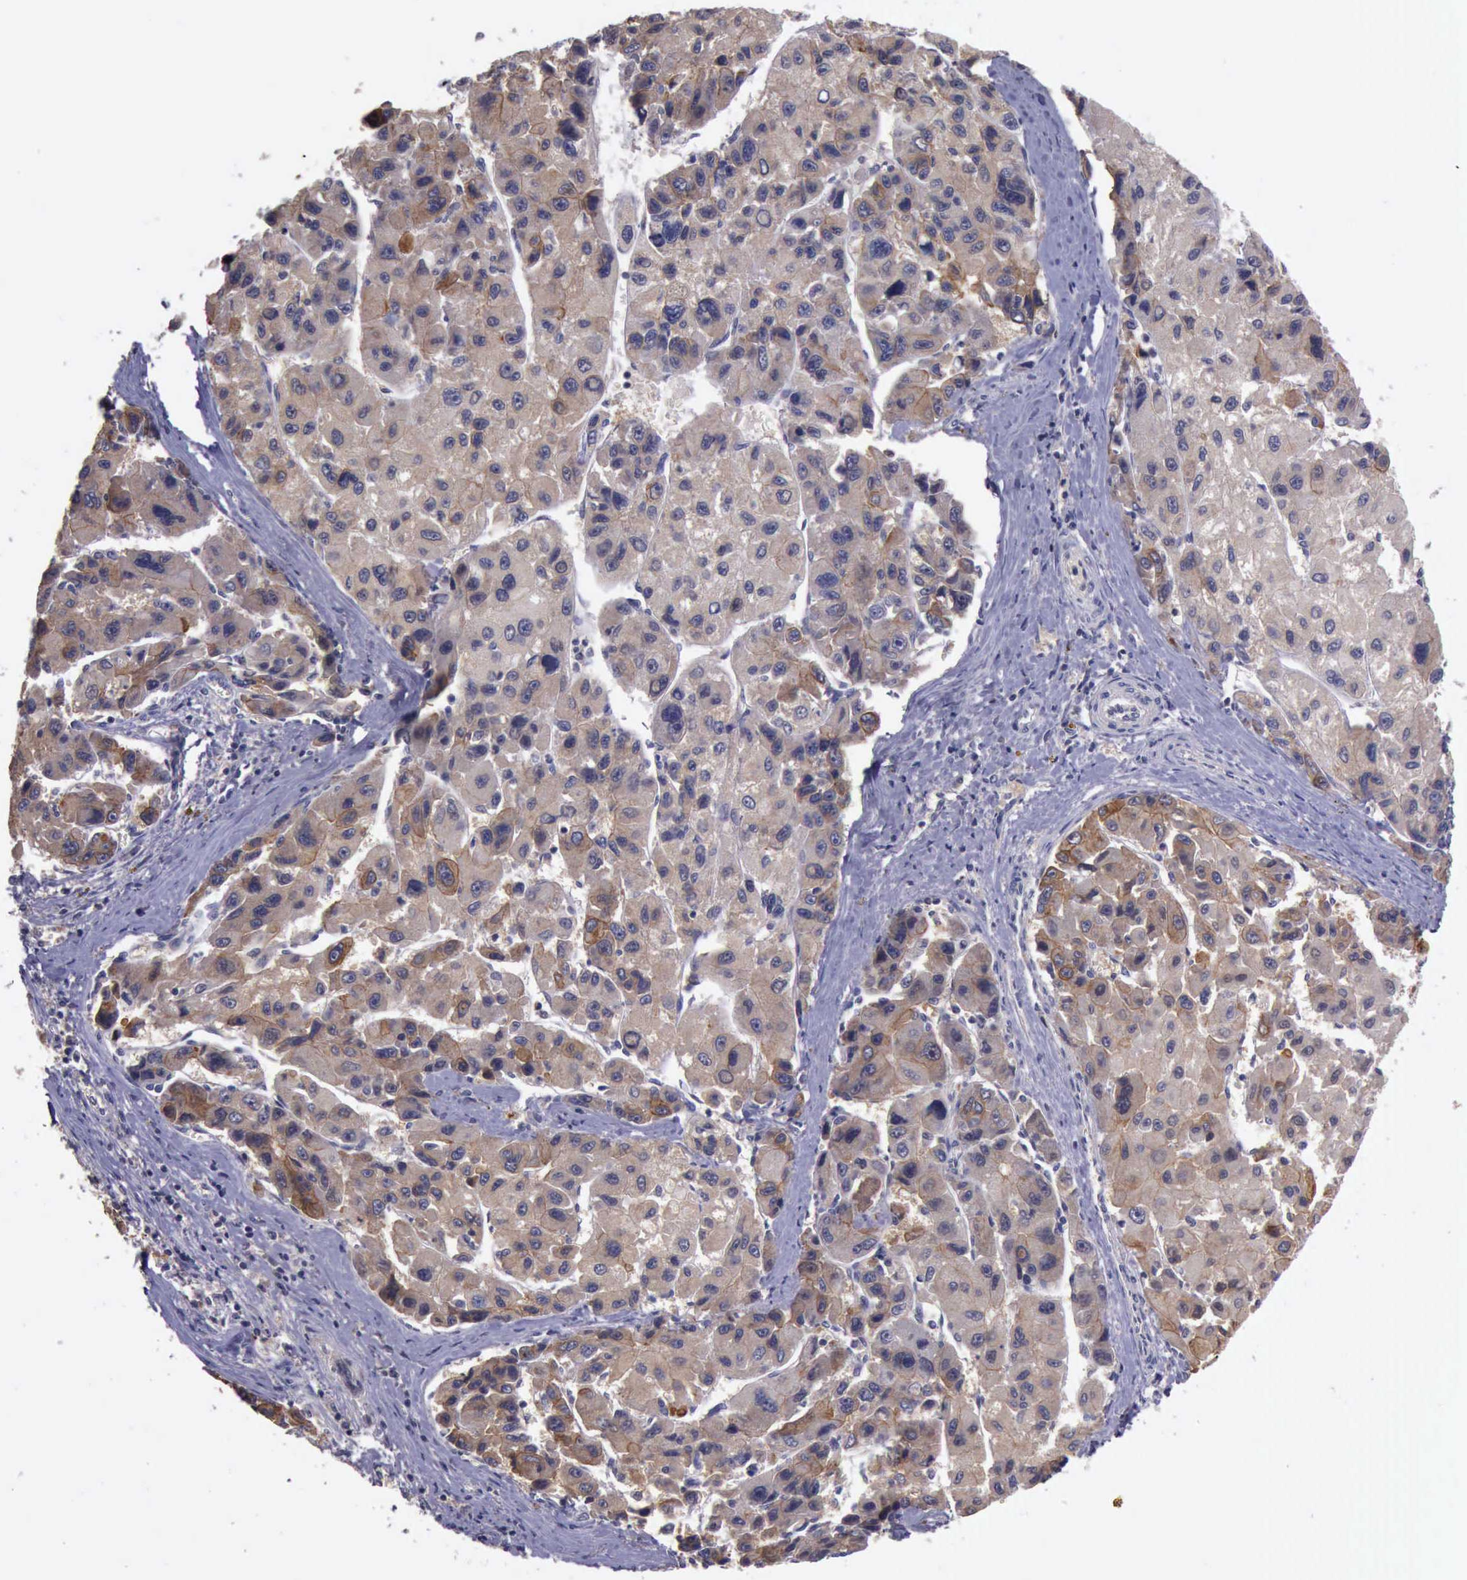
{"staining": {"intensity": "weak", "quantity": "<25%", "location": "cytoplasmic/membranous"}, "tissue": "liver cancer", "cell_type": "Tumor cells", "image_type": "cancer", "snomed": [{"axis": "morphology", "description": "Carcinoma, Hepatocellular, NOS"}, {"axis": "topography", "description": "Liver"}], "caption": "High power microscopy photomicrograph of an immunohistochemistry histopathology image of liver cancer, revealing no significant positivity in tumor cells.", "gene": "RAB39B", "patient": {"sex": "male", "age": 64}}